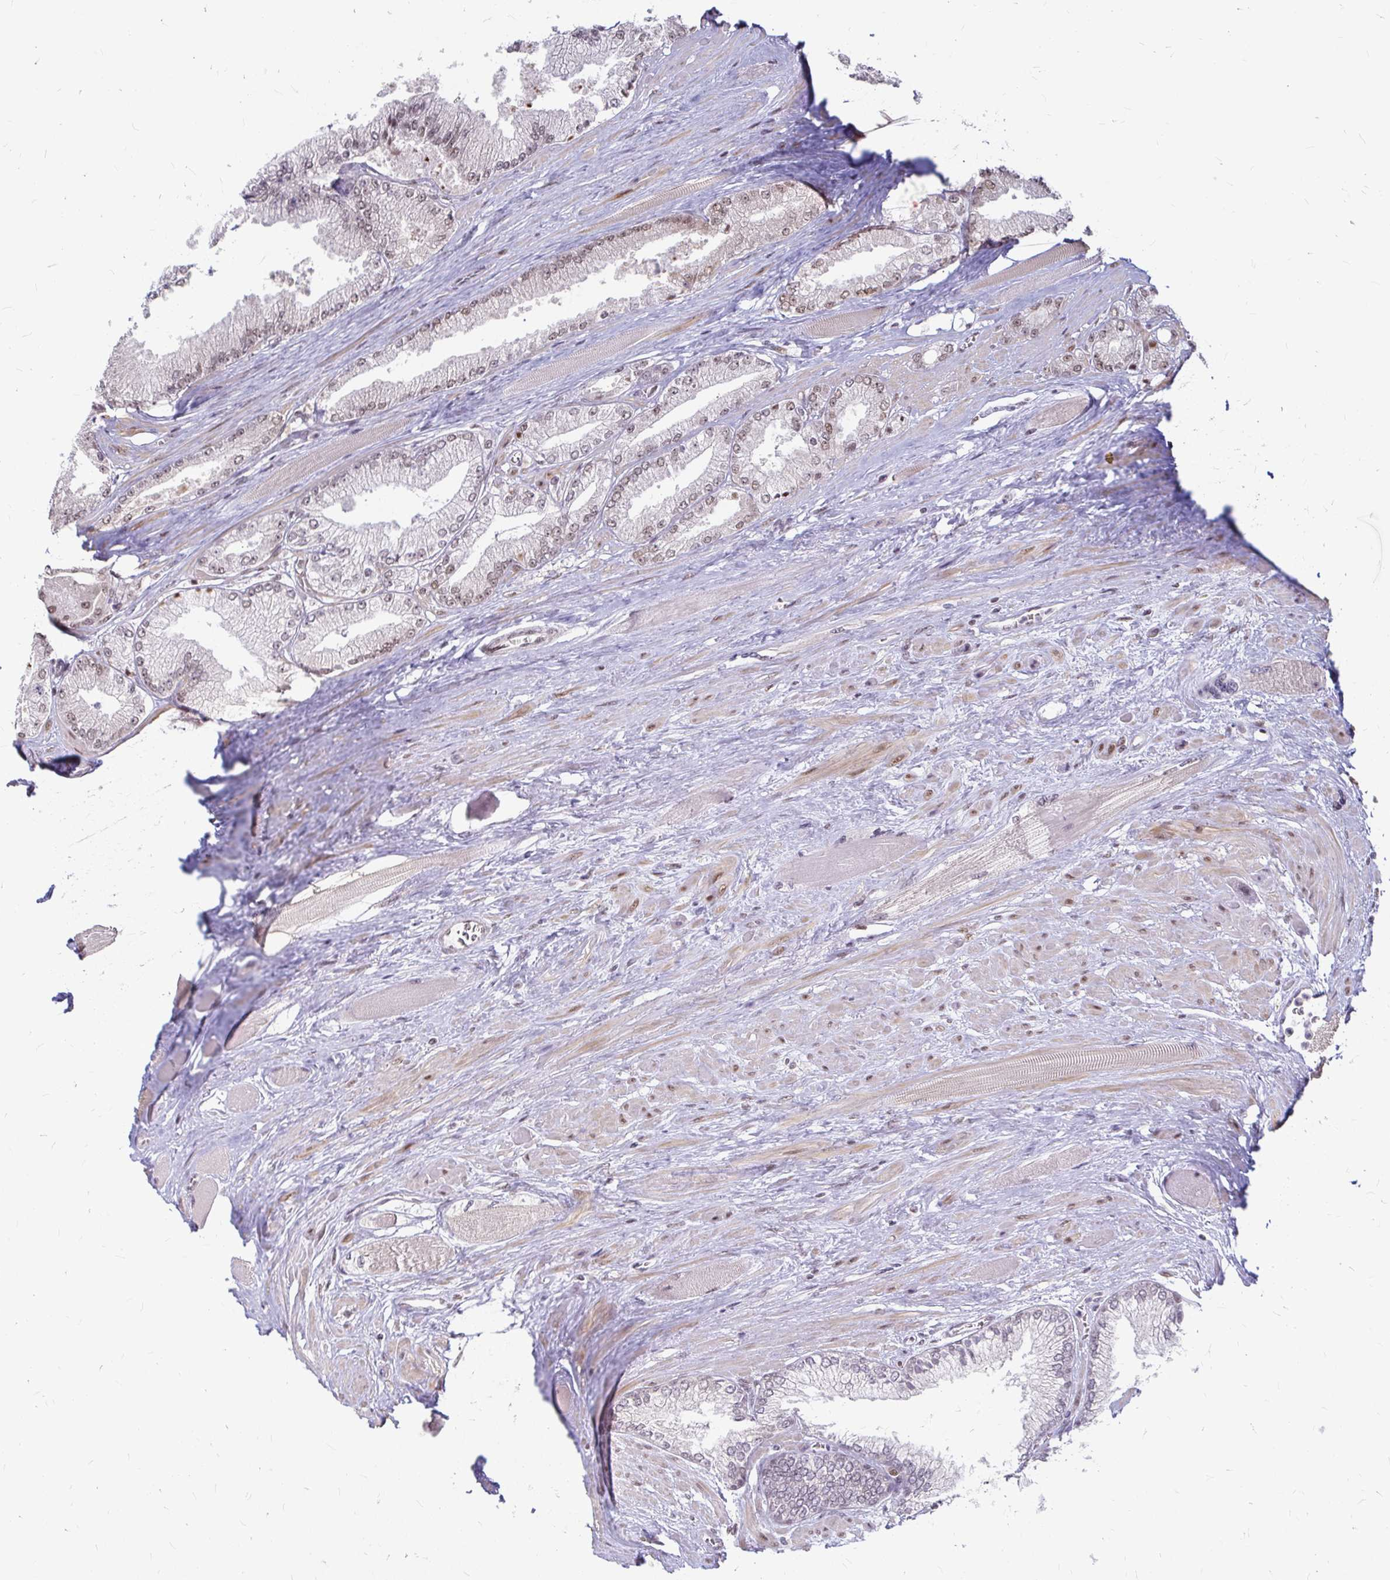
{"staining": {"intensity": "moderate", "quantity": ">75%", "location": "nuclear"}, "tissue": "prostate cancer", "cell_type": "Tumor cells", "image_type": "cancer", "snomed": [{"axis": "morphology", "description": "Adenocarcinoma, Low grade"}, {"axis": "topography", "description": "Prostate"}], "caption": "Low-grade adenocarcinoma (prostate) stained with IHC demonstrates moderate nuclear positivity in approximately >75% of tumor cells. The staining is performed using DAB (3,3'-diaminobenzidine) brown chromogen to label protein expression. The nuclei are counter-stained blue using hematoxylin.", "gene": "HNRNPU", "patient": {"sex": "male", "age": 67}}